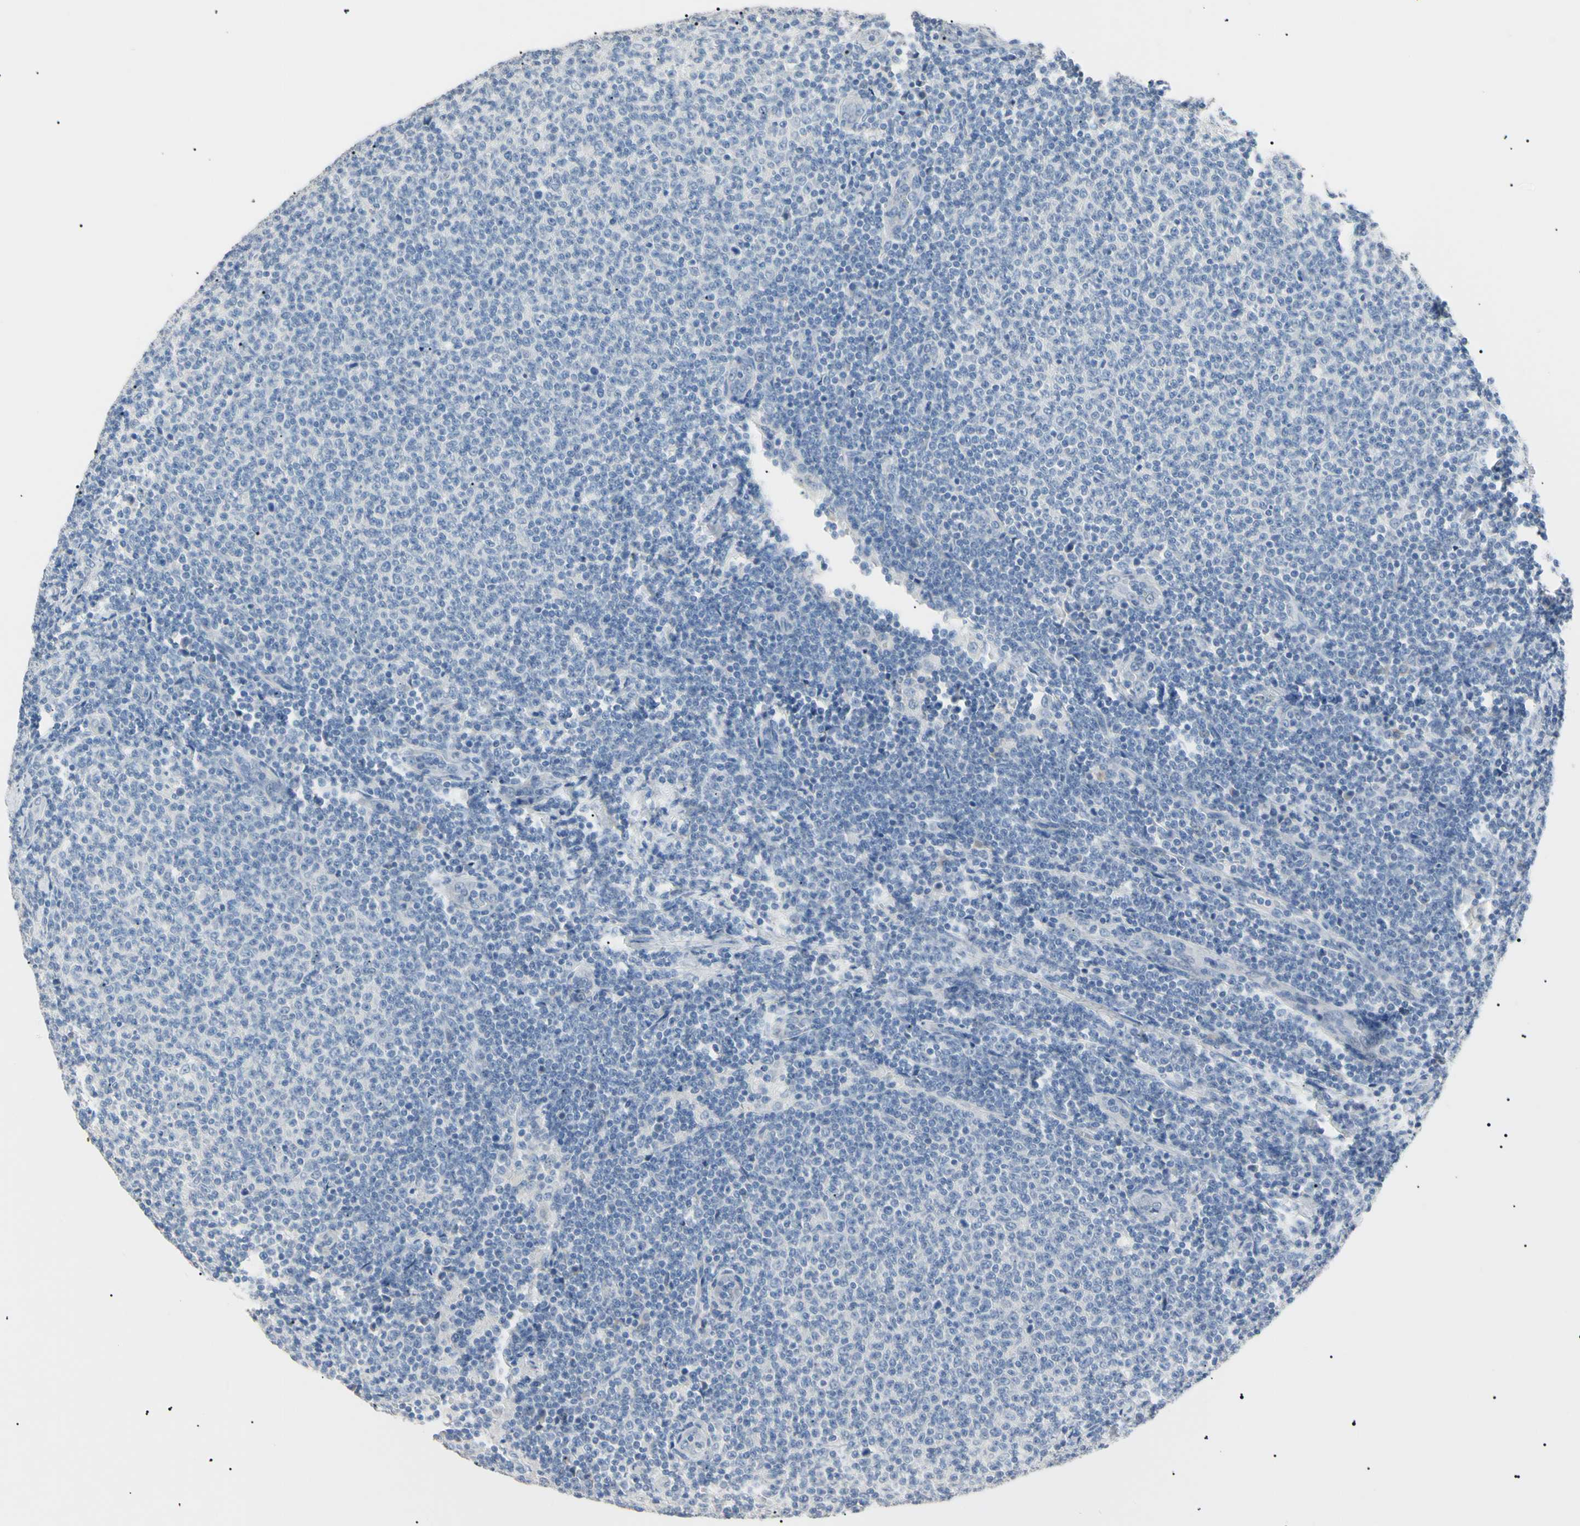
{"staining": {"intensity": "negative", "quantity": "none", "location": "none"}, "tissue": "lymphoma", "cell_type": "Tumor cells", "image_type": "cancer", "snomed": [{"axis": "morphology", "description": "Malignant lymphoma, non-Hodgkin's type, Low grade"}, {"axis": "topography", "description": "Lymph node"}], "caption": "Malignant lymphoma, non-Hodgkin's type (low-grade) was stained to show a protein in brown. There is no significant staining in tumor cells. The staining is performed using DAB (3,3'-diaminobenzidine) brown chromogen with nuclei counter-stained in using hematoxylin.", "gene": "CGB3", "patient": {"sex": "male", "age": 66}}